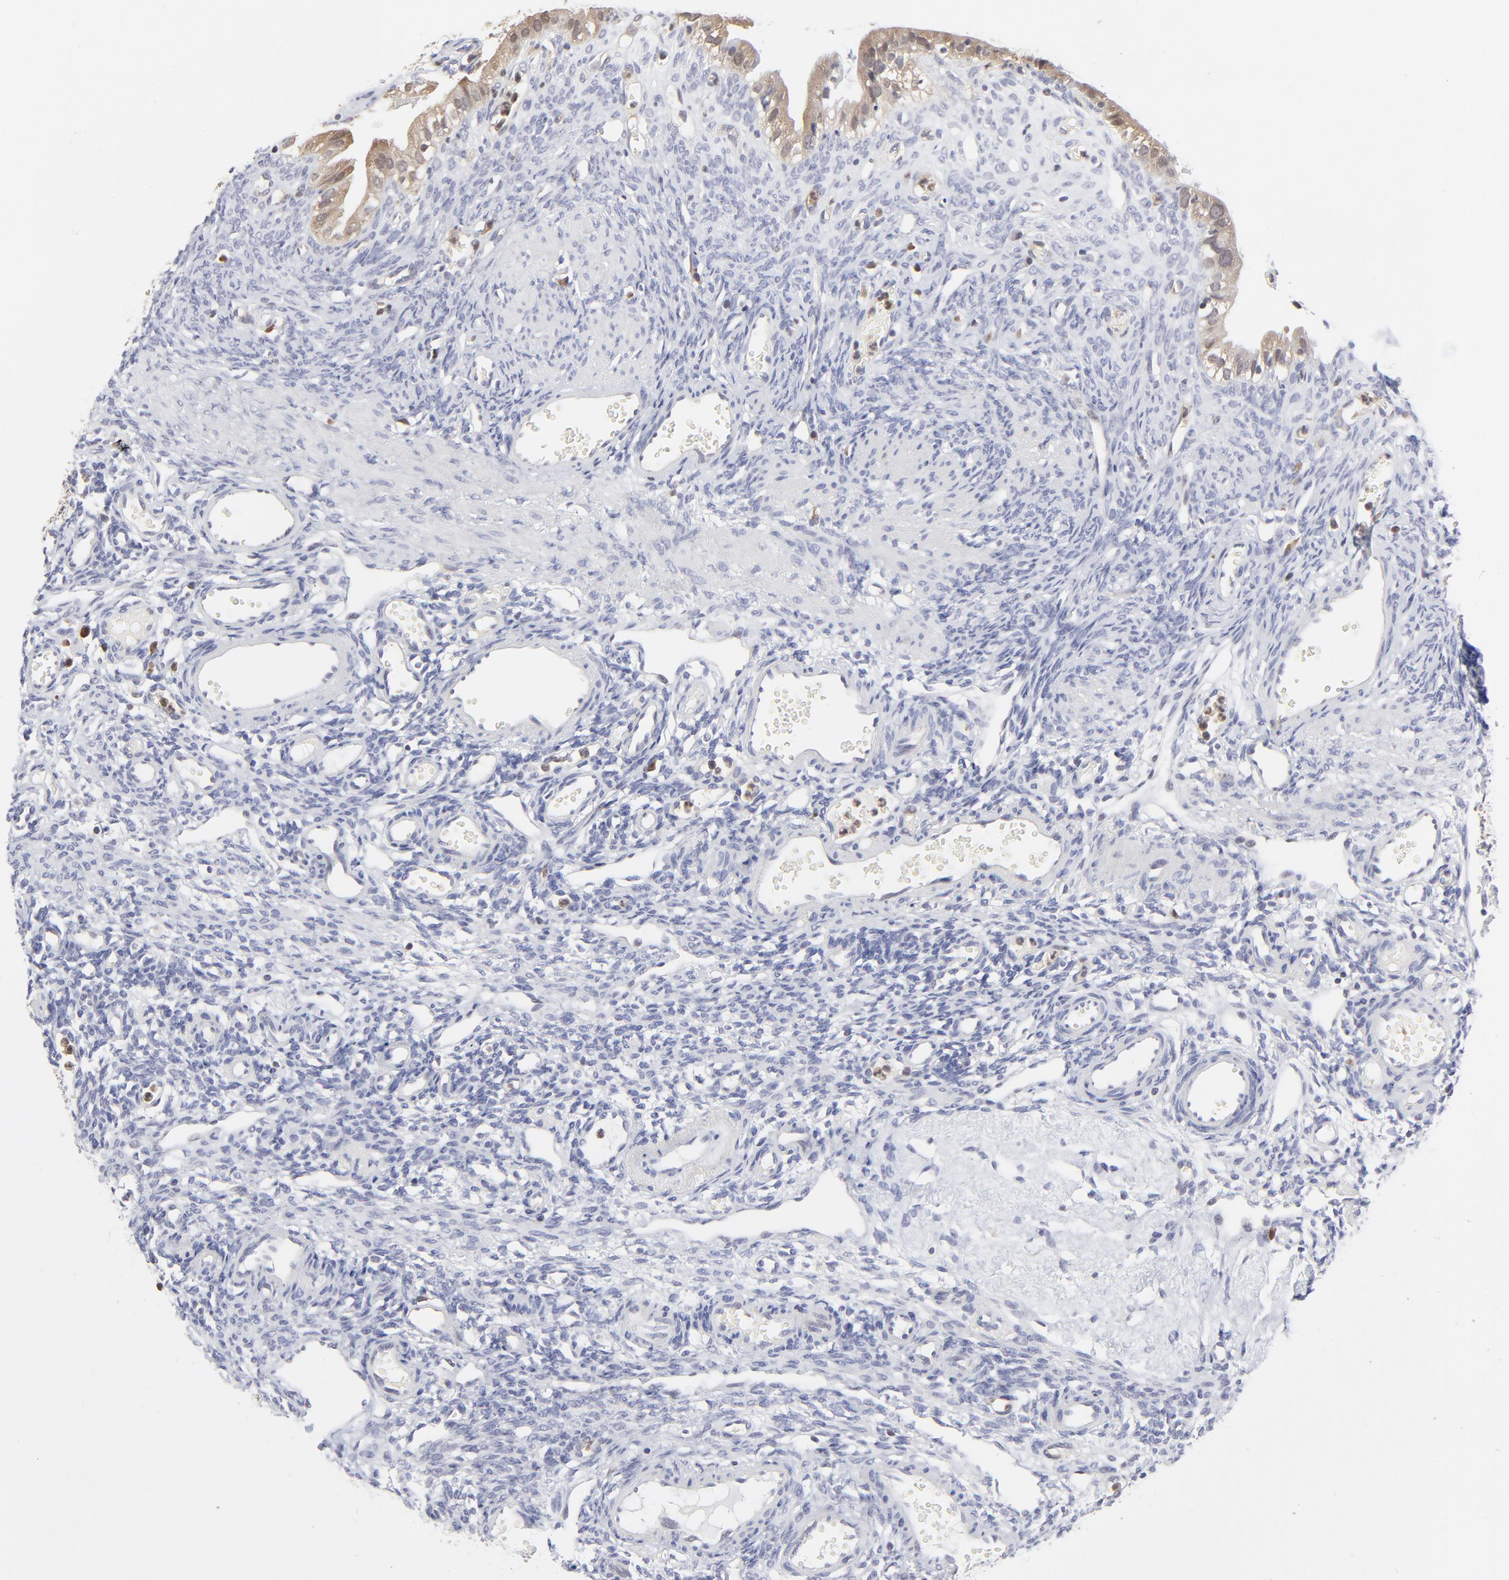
{"staining": {"intensity": "negative", "quantity": "none", "location": "none"}, "tissue": "ovary", "cell_type": "Follicle cells", "image_type": "normal", "snomed": [{"axis": "morphology", "description": "Normal tissue, NOS"}, {"axis": "topography", "description": "Ovary"}], "caption": "This is a image of immunohistochemistry (IHC) staining of benign ovary, which shows no expression in follicle cells. (DAB immunohistochemistry (IHC) with hematoxylin counter stain).", "gene": "CASP3", "patient": {"sex": "female", "age": 33}}